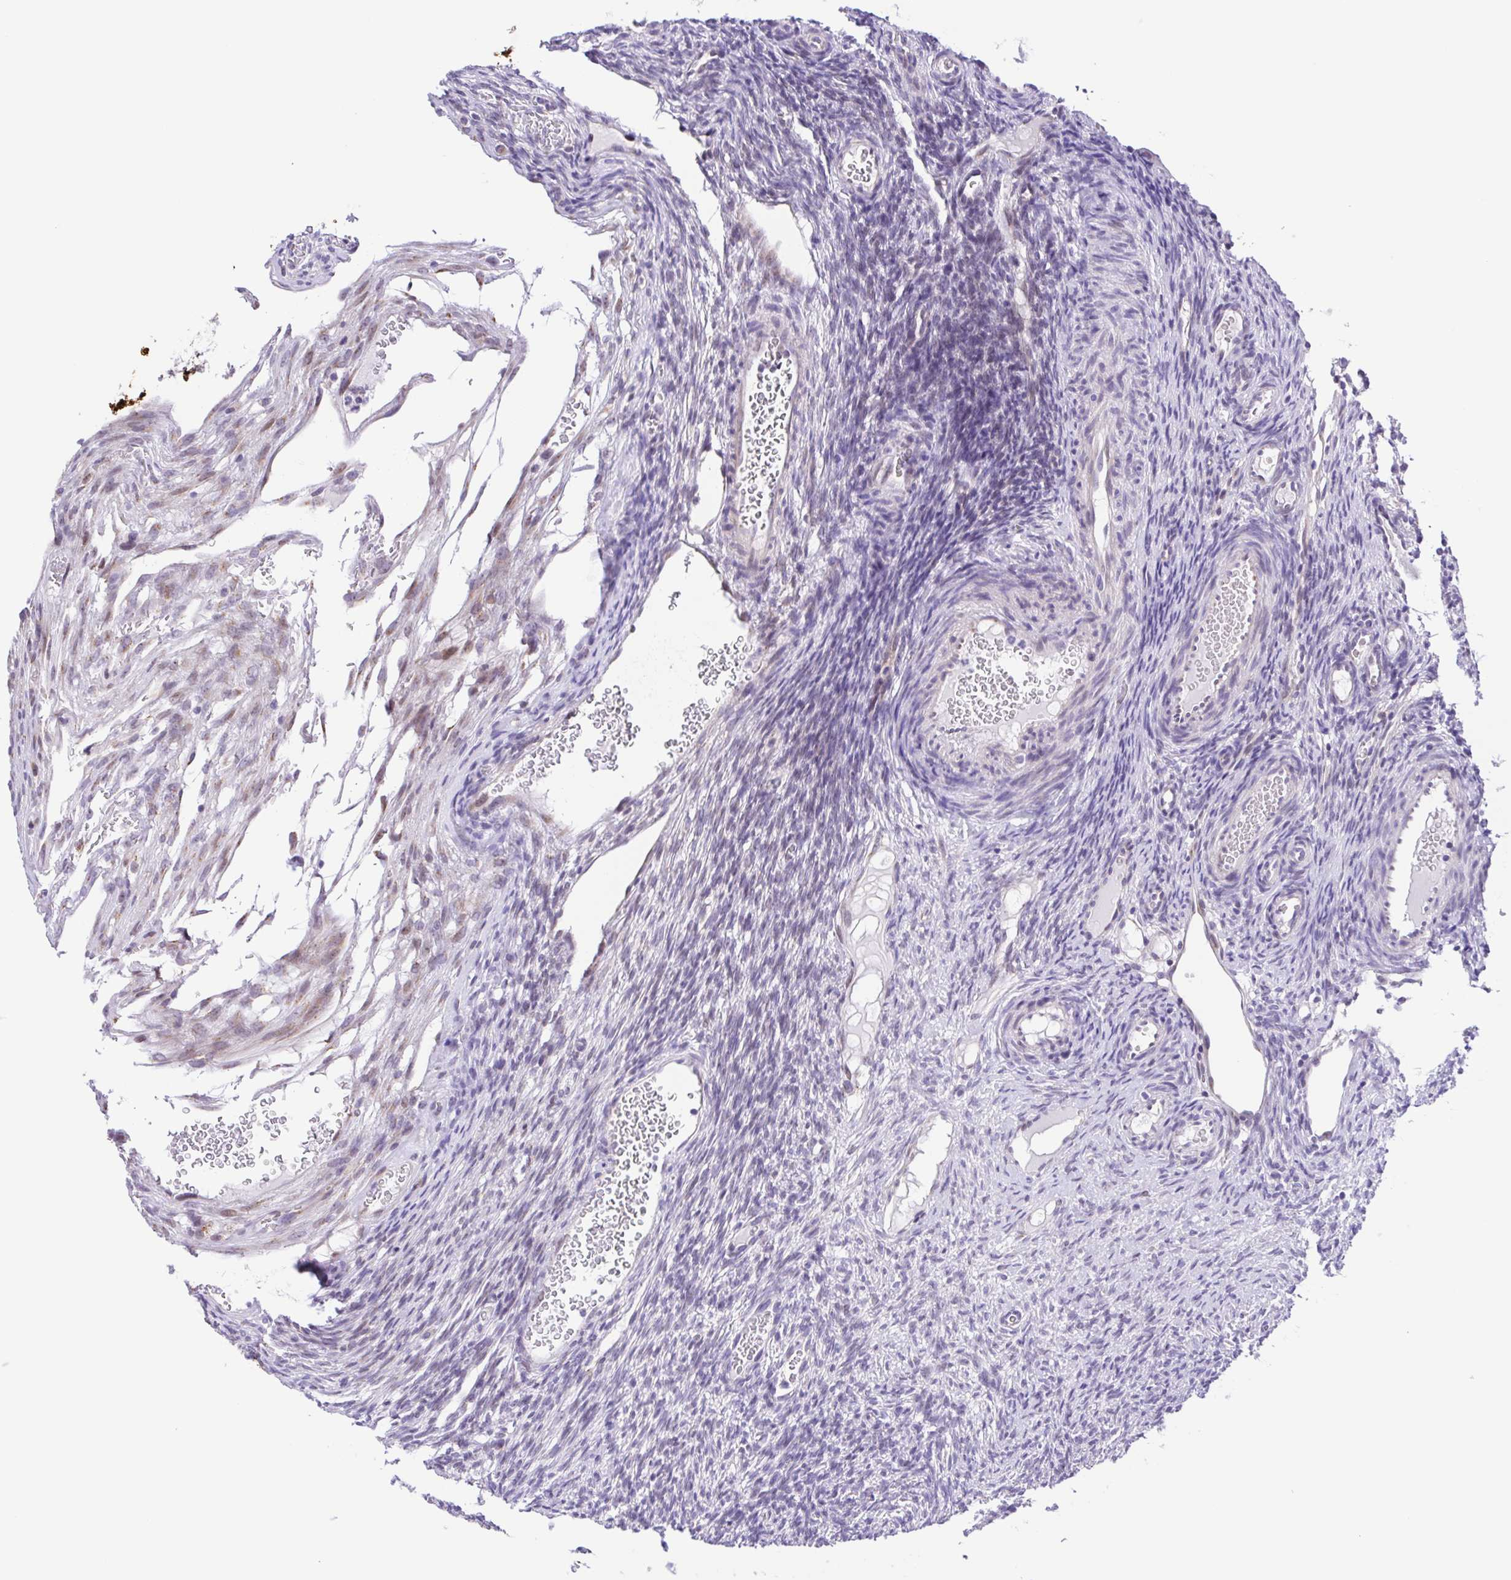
{"staining": {"intensity": "strong", "quantity": ">75%", "location": "cytoplasmic/membranous"}, "tissue": "ovary", "cell_type": "Follicle cells", "image_type": "normal", "snomed": [{"axis": "morphology", "description": "Normal tissue, NOS"}, {"axis": "topography", "description": "Ovary"}], "caption": "A brown stain labels strong cytoplasmic/membranous positivity of a protein in follicle cells of benign human ovary.", "gene": "ENSG00000286022", "patient": {"sex": "female", "age": 34}}